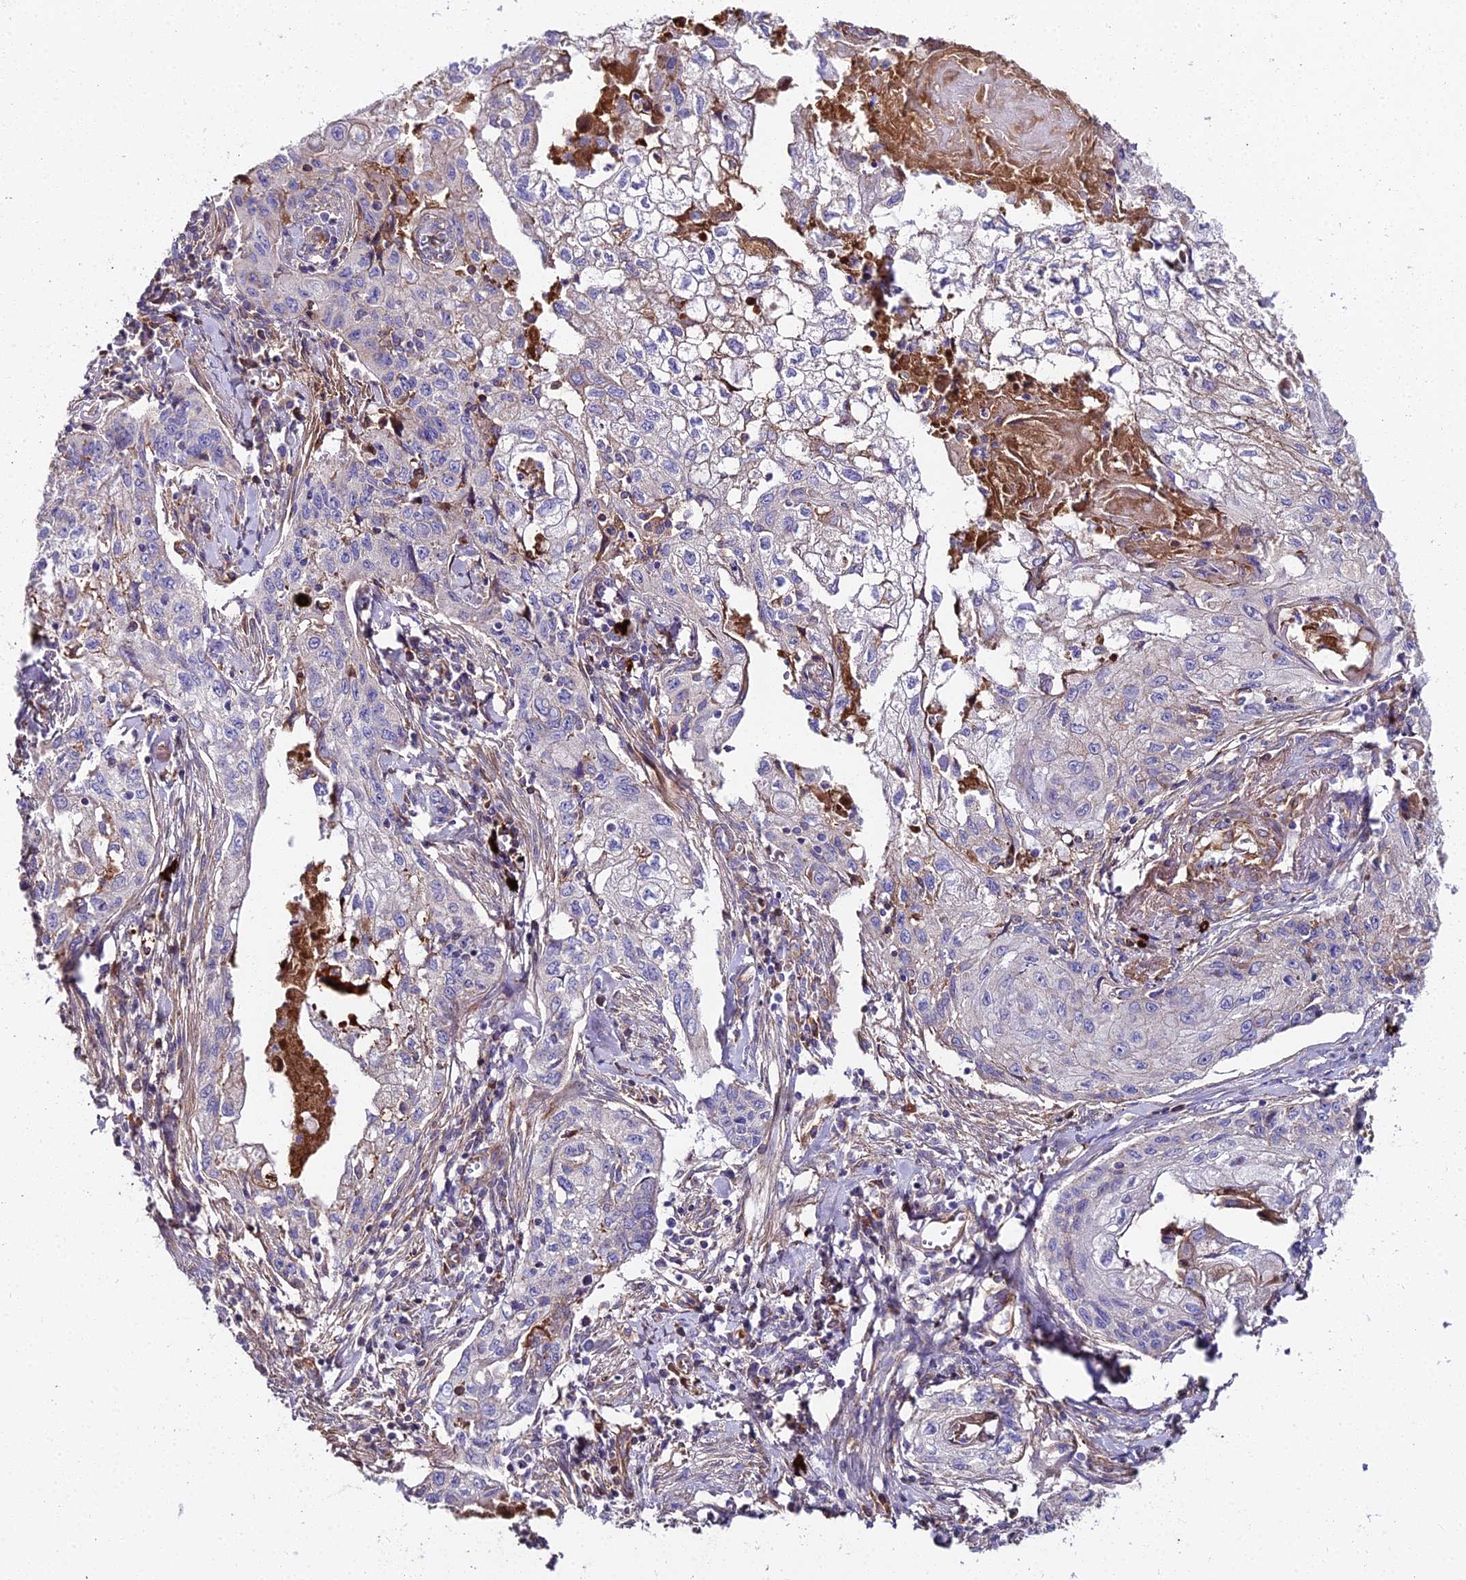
{"staining": {"intensity": "weak", "quantity": "<25%", "location": "cytoplasmic/membranous"}, "tissue": "cervical cancer", "cell_type": "Tumor cells", "image_type": "cancer", "snomed": [{"axis": "morphology", "description": "Squamous cell carcinoma, NOS"}, {"axis": "topography", "description": "Cervix"}], "caption": "An image of human cervical cancer is negative for staining in tumor cells.", "gene": "BEX4", "patient": {"sex": "female", "age": 67}}